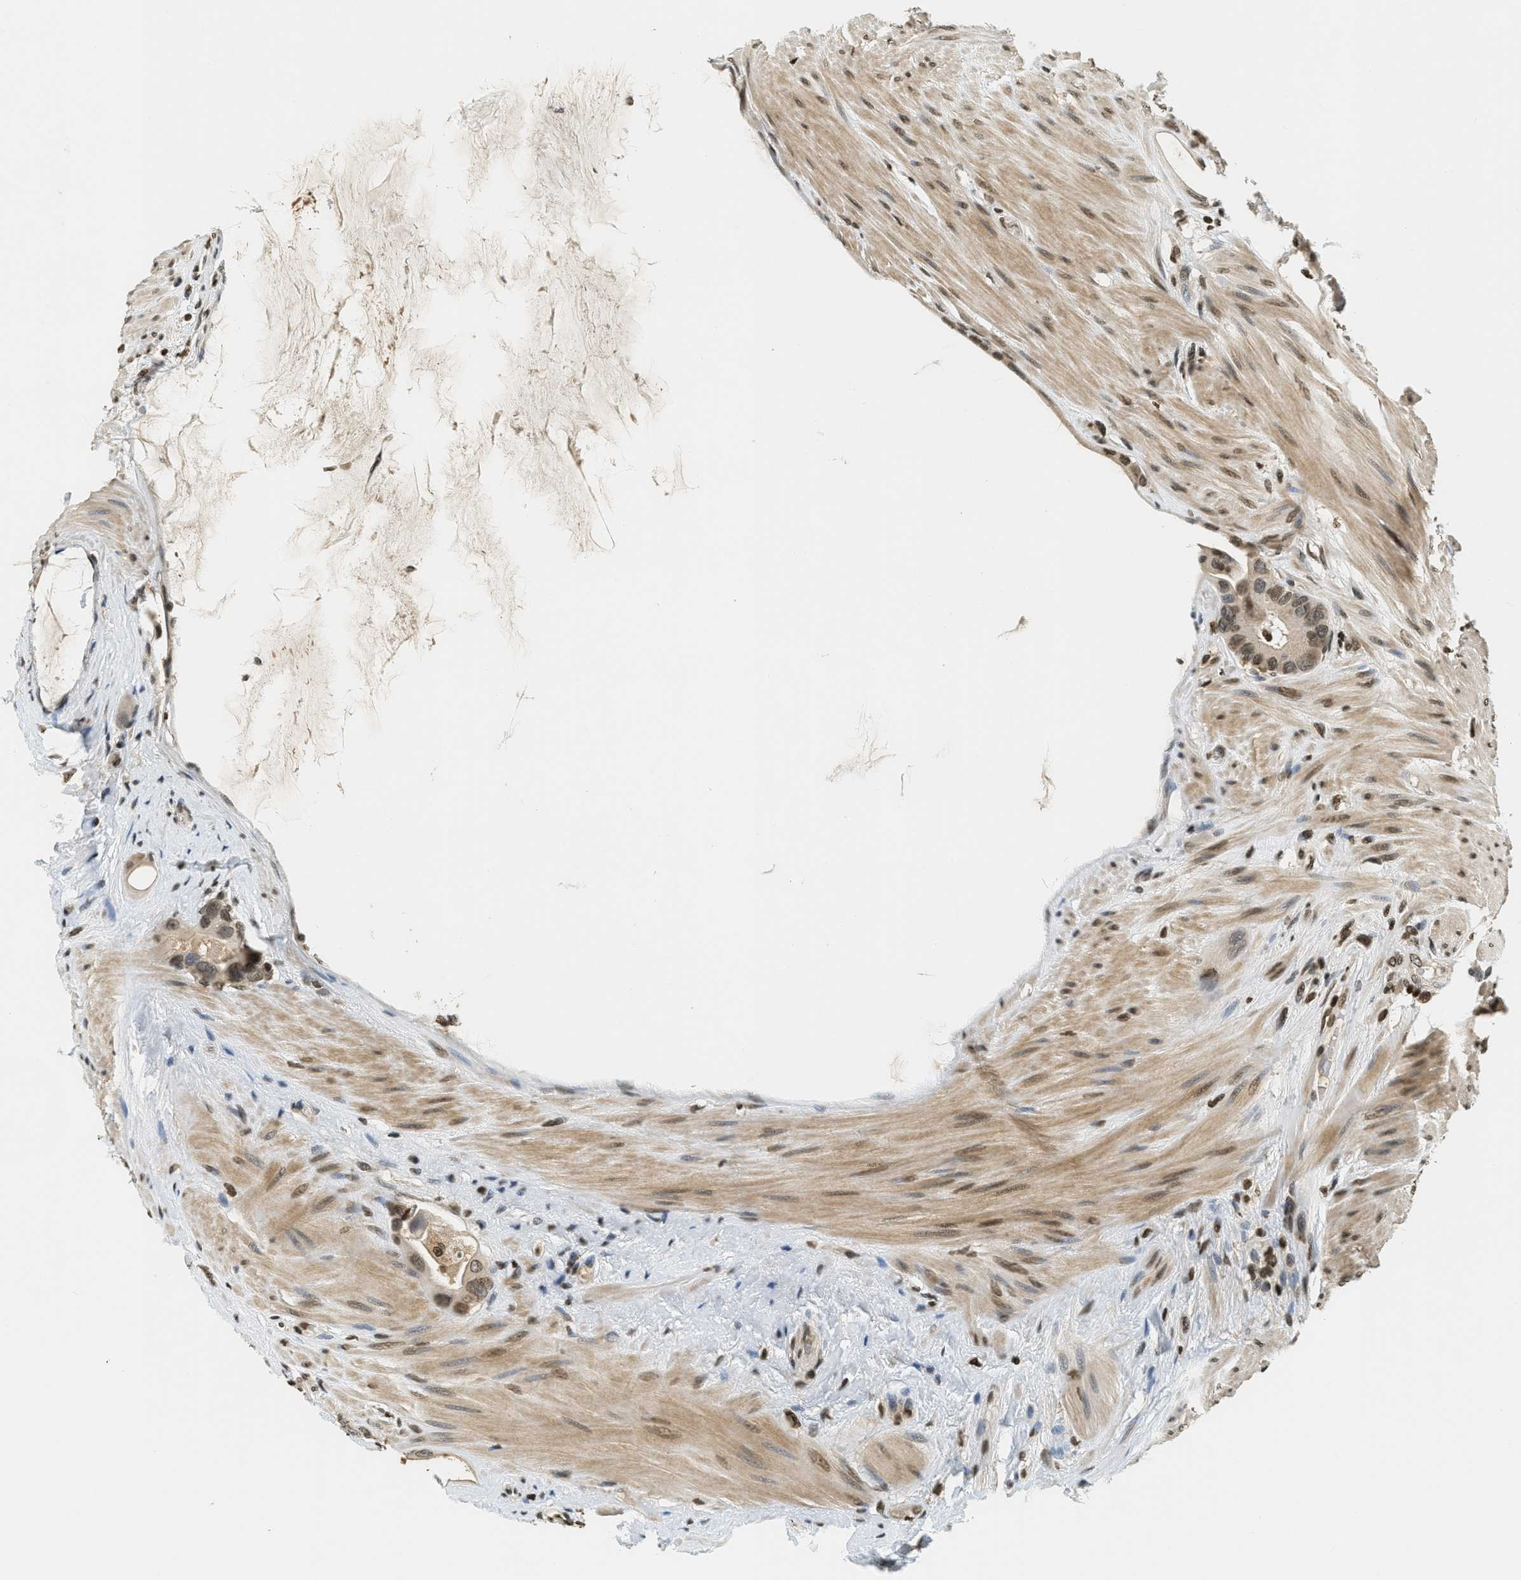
{"staining": {"intensity": "moderate", "quantity": ">75%", "location": "nuclear"}, "tissue": "colorectal cancer", "cell_type": "Tumor cells", "image_type": "cancer", "snomed": [{"axis": "morphology", "description": "Adenocarcinoma, NOS"}, {"axis": "topography", "description": "Rectum"}], "caption": "About >75% of tumor cells in human adenocarcinoma (colorectal) demonstrate moderate nuclear protein positivity as visualized by brown immunohistochemical staining.", "gene": "LDB2", "patient": {"sex": "male", "age": 51}}